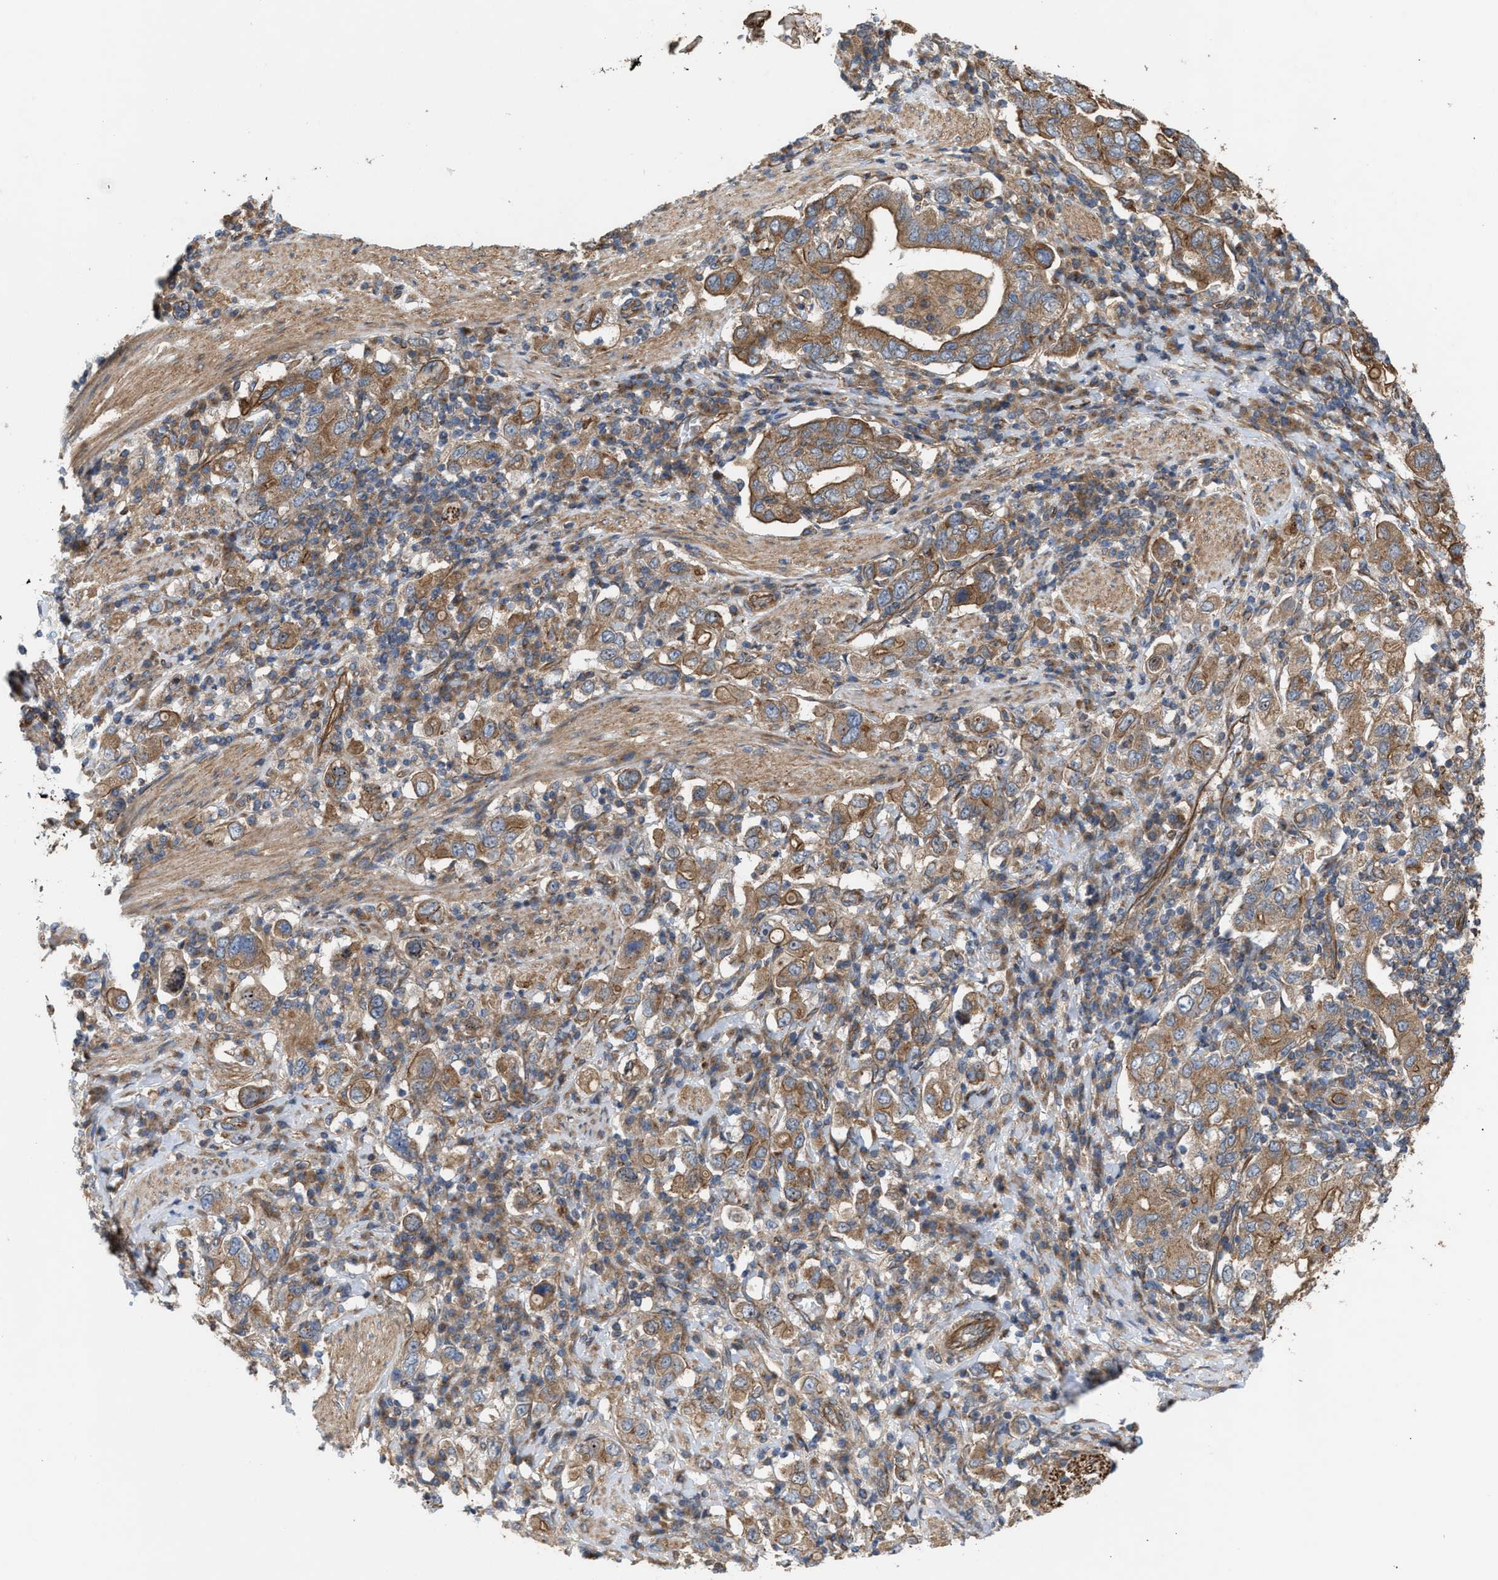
{"staining": {"intensity": "moderate", "quantity": ">75%", "location": "cytoplasmic/membranous"}, "tissue": "stomach cancer", "cell_type": "Tumor cells", "image_type": "cancer", "snomed": [{"axis": "morphology", "description": "Adenocarcinoma, NOS"}, {"axis": "topography", "description": "Stomach, upper"}], "caption": "High-power microscopy captured an immunohistochemistry micrograph of stomach cancer (adenocarcinoma), revealing moderate cytoplasmic/membranous staining in about >75% of tumor cells.", "gene": "EPS15L1", "patient": {"sex": "male", "age": 62}}